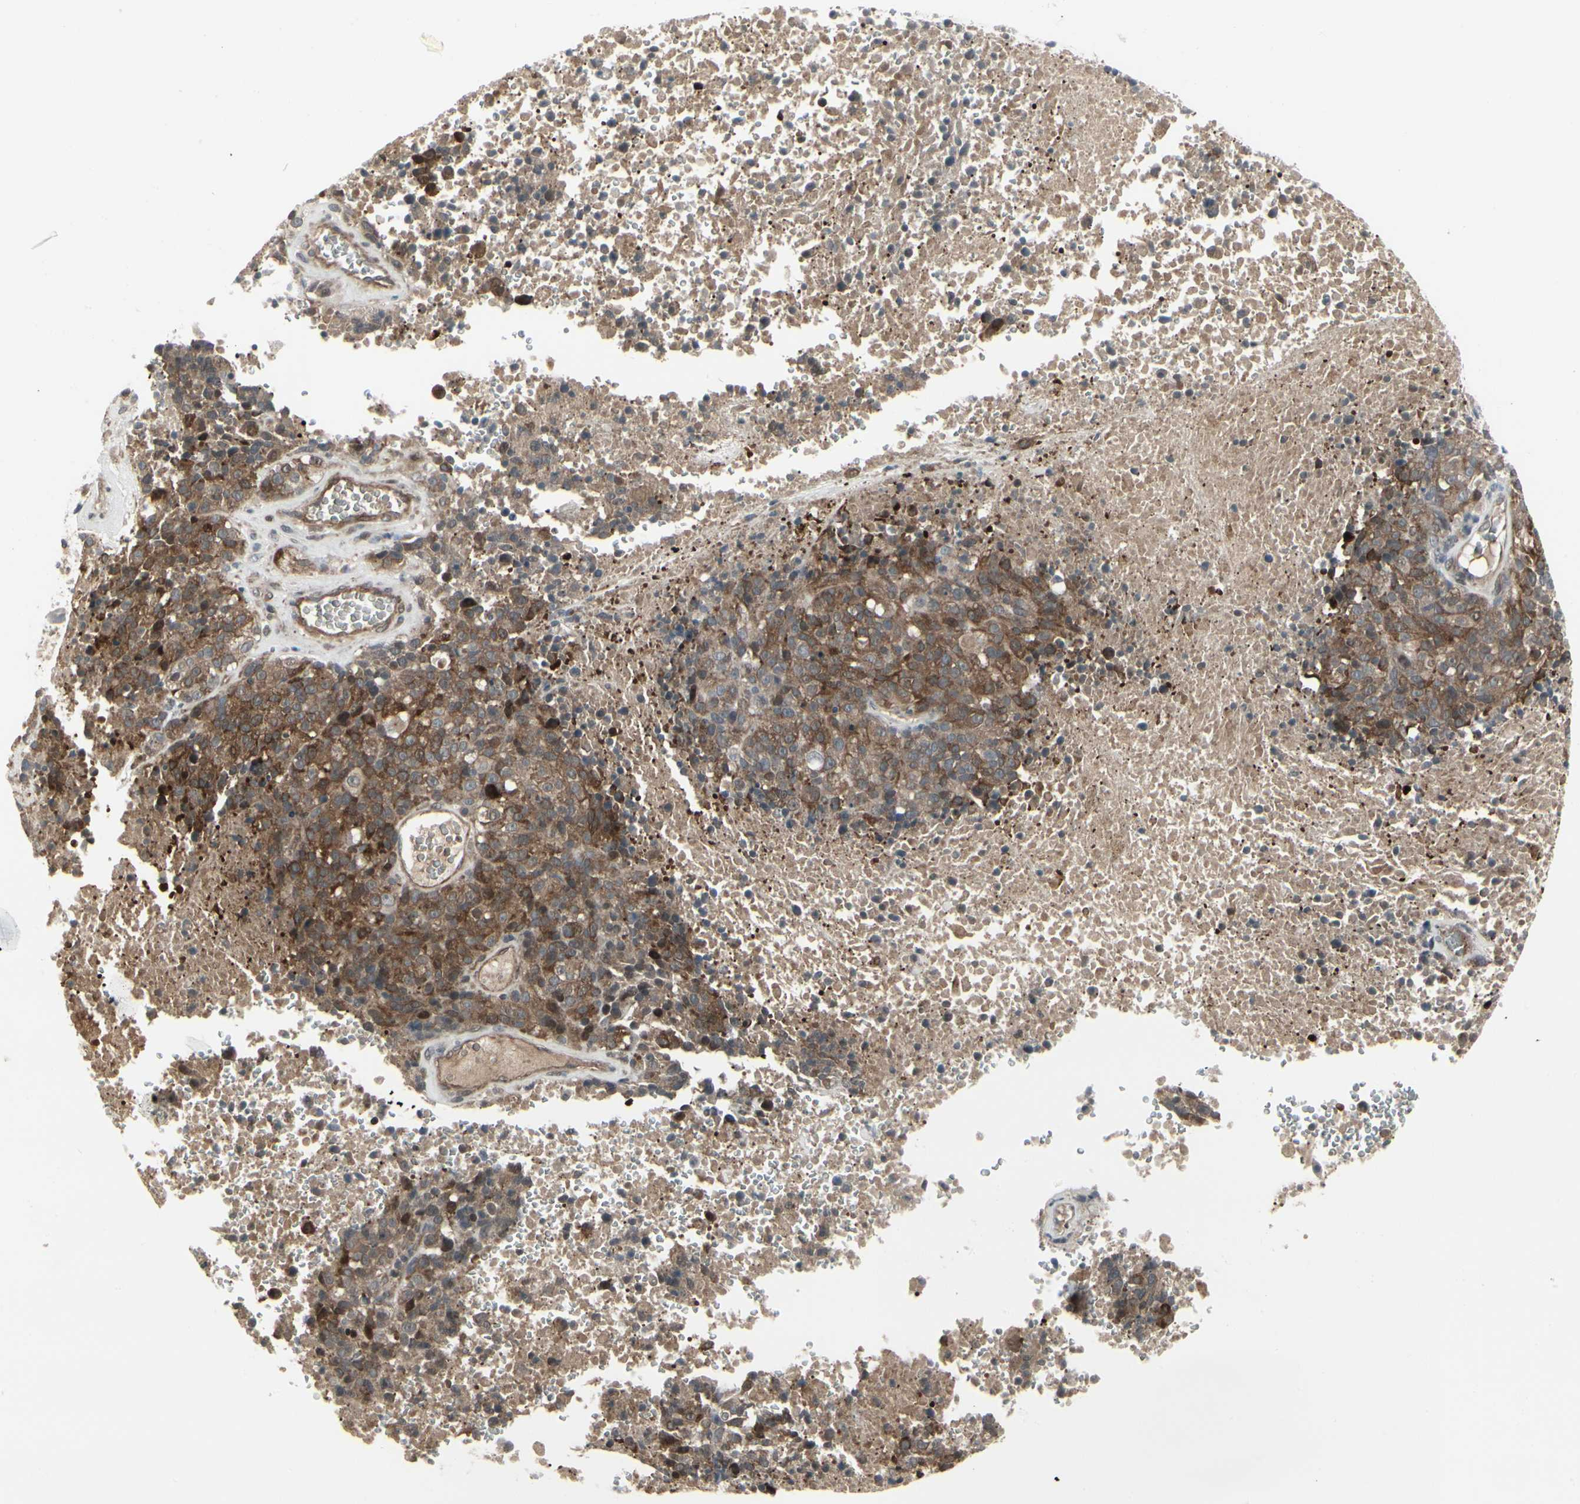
{"staining": {"intensity": "strong", "quantity": ">75%", "location": "cytoplasmic/membranous"}, "tissue": "melanoma", "cell_type": "Tumor cells", "image_type": "cancer", "snomed": [{"axis": "morphology", "description": "Malignant melanoma, Metastatic site"}, {"axis": "topography", "description": "Cerebral cortex"}], "caption": "This is a micrograph of immunohistochemistry (IHC) staining of malignant melanoma (metastatic site), which shows strong staining in the cytoplasmic/membranous of tumor cells.", "gene": "IGFBP6", "patient": {"sex": "female", "age": 52}}